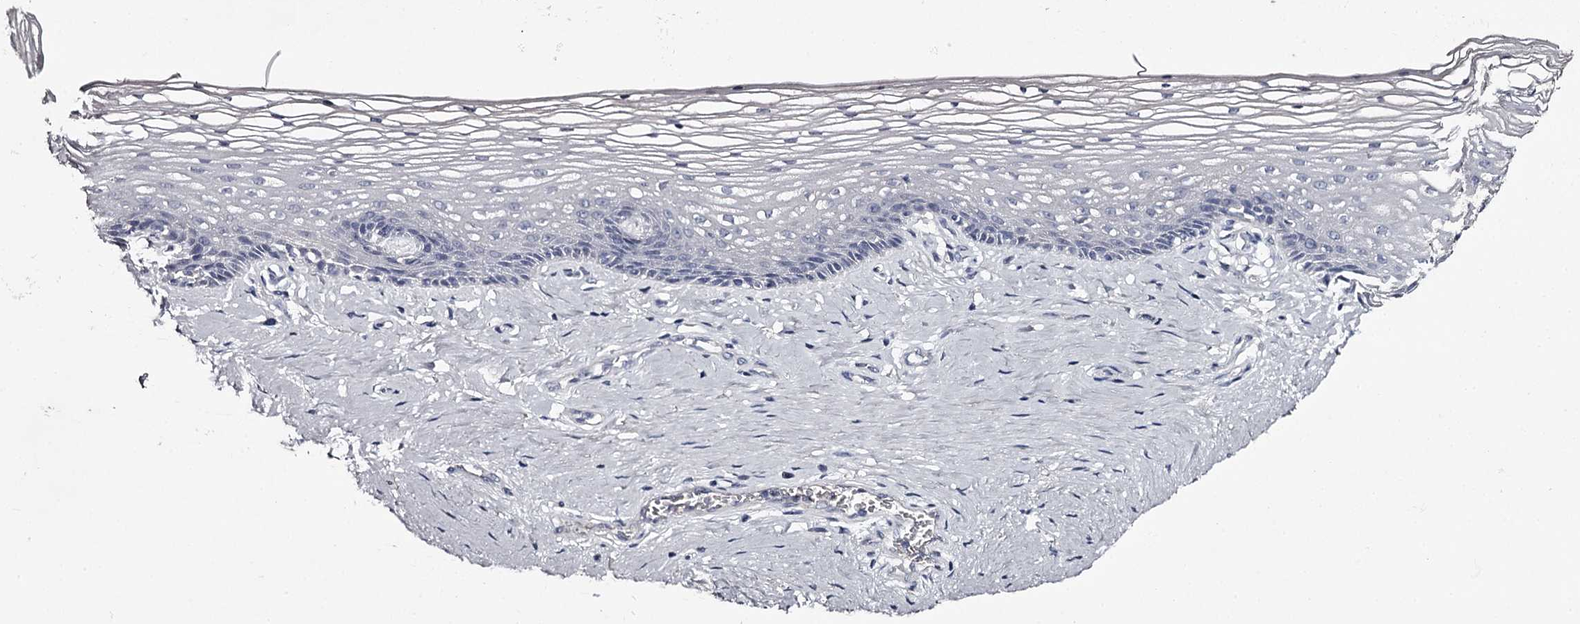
{"staining": {"intensity": "negative", "quantity": "none", "location": "none"}, "tissue": "vagina", "cell_type": "Squamous epithelial cells", "image_type": "normal", "snomed": [{"axis": "morphology", "description": "Normal tissue, NOS"}, {"axis": "topography", "description": "Vagina"}], "caption": "High magnification brightfield microscopy of normal vagina stained with DAB (3,3'-diaminobenzidine) (brown) and counterstained with hematoxylin (blue): squamous epithelial cells show no significant staining. The staining is performed using DAB brown chromogen with nuclei counter-stained in using hematoxylin.", "gene": "FDXACB1", "patient": {"sex": "female", "age": 46}}